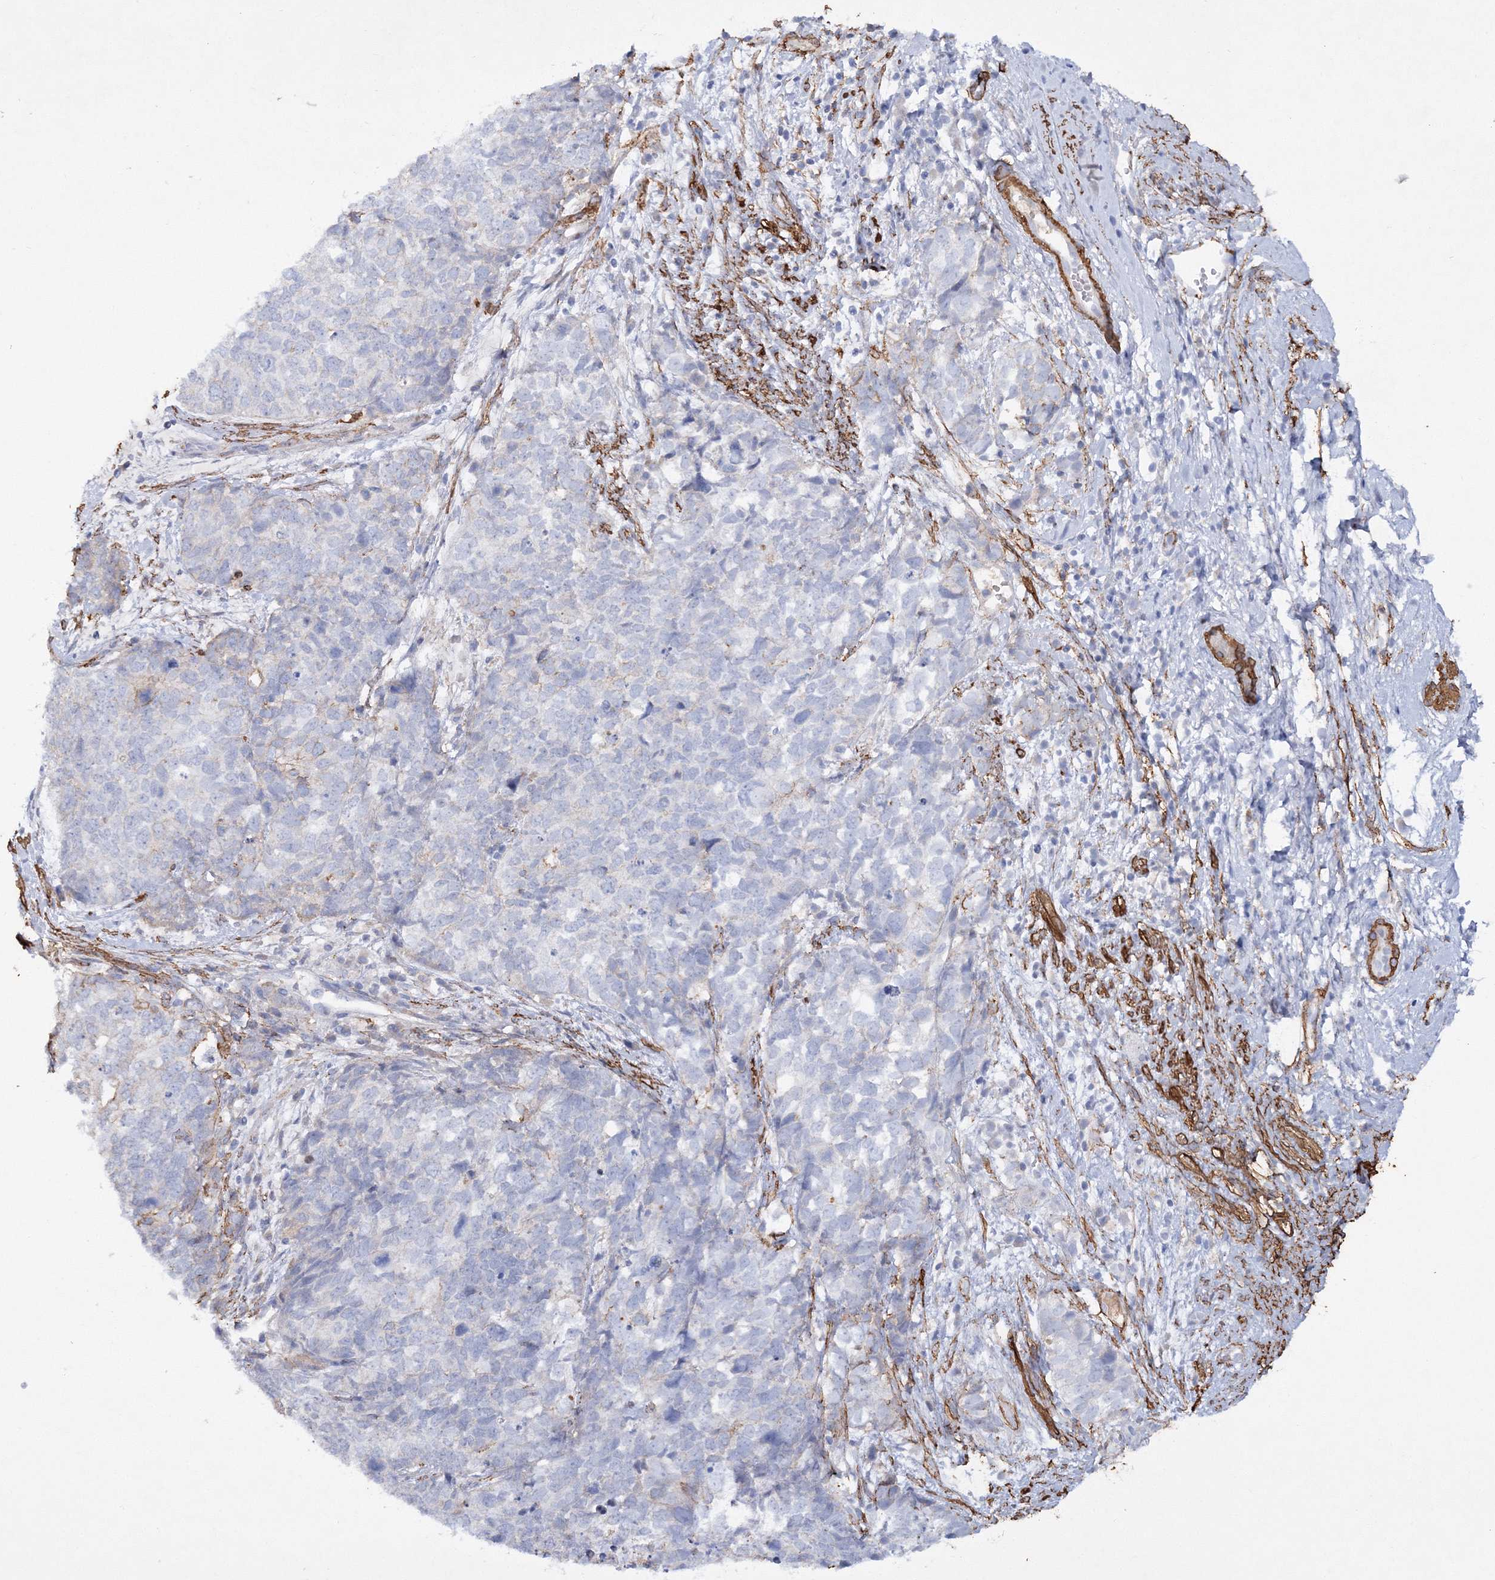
{"staining": {"intensity": "negative", "quantity": "none", "location": "none"}, "tissue": "cervical cancer", "cell_type": "Tumor cells", "image_type": "cancer", "snomed": [{"axis": "morphology", "description": "Squamous cell carcinoma, NOS"}, {"axis": "topography", "description": "Cervix"}], "caption": "Immunohistochemistry of cervical cancer exhibits no expression in tumor cells.", "gene": "RTN2", "patient": {"sex": "female", "age": 63}}